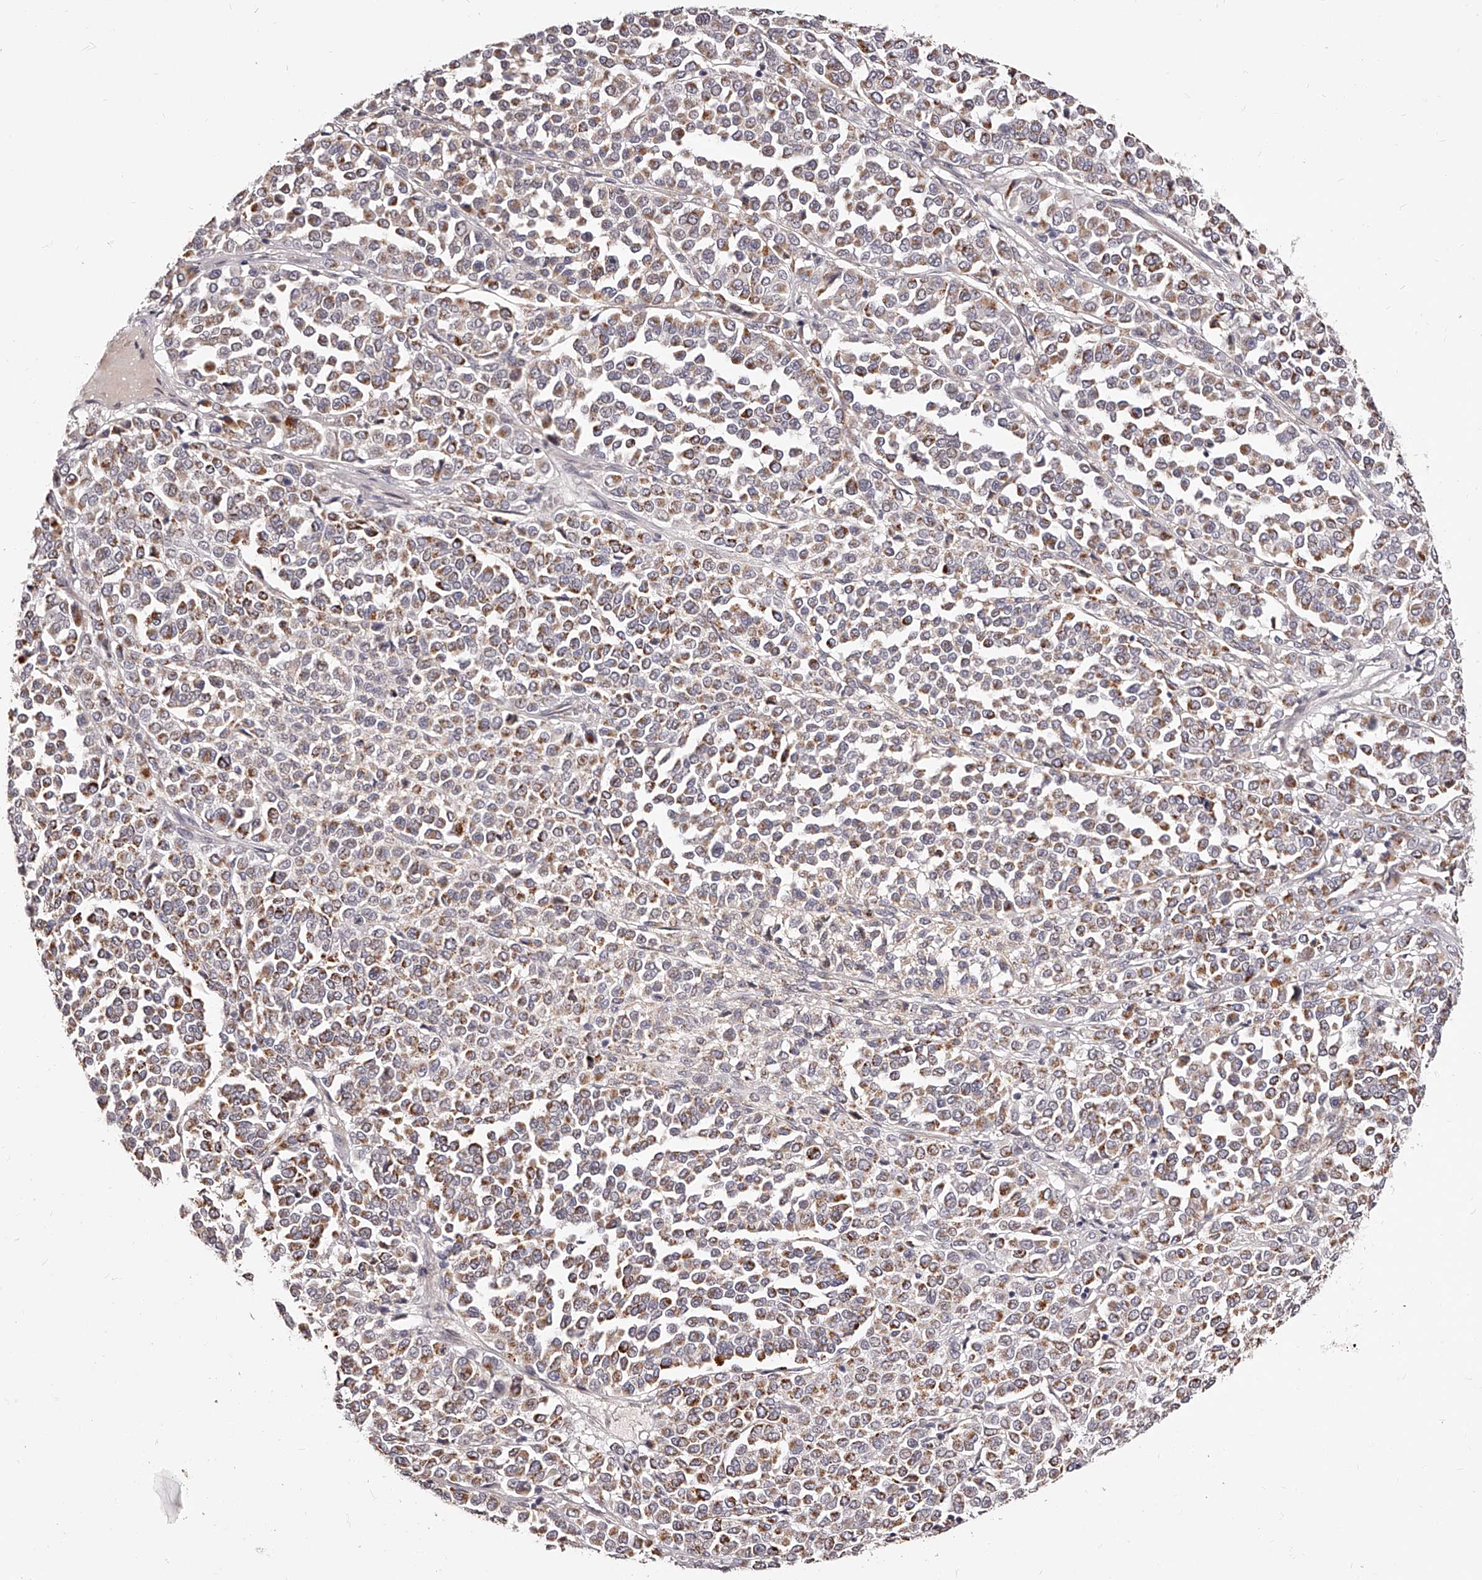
{"staining": {"intensity": "moderate", "quantity": ">75%", "location": "cytoplasmic/membranous"}, "tissue": "melanoma", "cell_type": "Tumor cells", "image_type": "cancer", "snomed": [{"axis": "morphology", "description": "Malignant melanoma, Metastatic site"}, {"axis": "topography", "description": "Pancreas"}], "caption": "High-power microscopy captured an immunohistochemistry (IHC) micrograph of malignant melanoma (metastatic site), revealing moderate cytoplasmic/membranous expression in about >75% of tumor cells.", "gene": "ZNF502", "patient": {"sex": "female", "age": 30}}